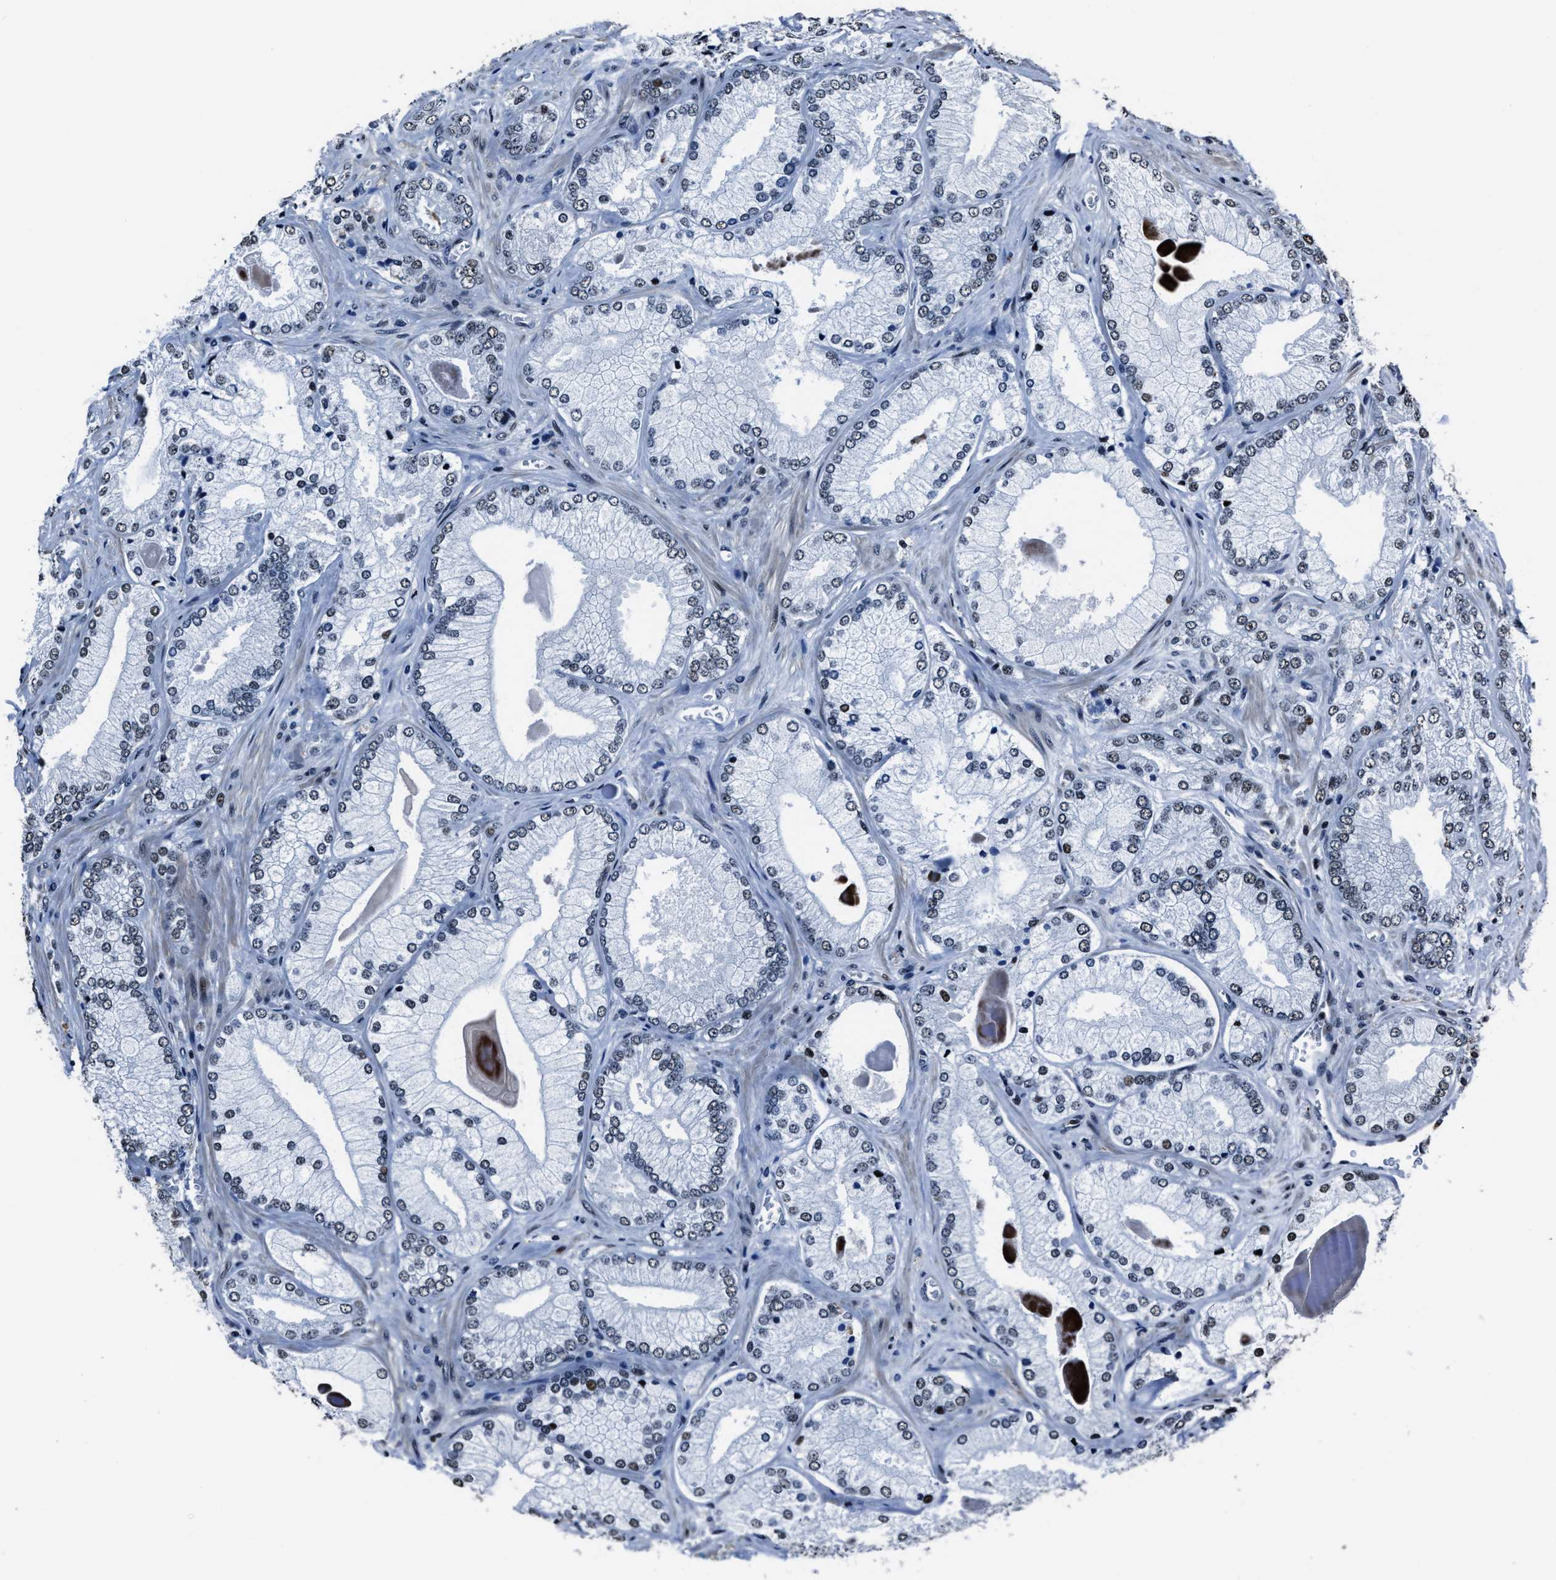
{"staining": {"intensity": "negative", "quantity": "none", "location": "none"}, "tissue": "prostate cancer", "cell_type": "Tumor cells", "image_type": "cancer", "snomed": [{"axis": "morphology", "description": "Adenocarcinoma, Low grade"}, {"axis": "topography", "description": "Prostate"}], "caption": "The micrograph reveals no significant staining in tumor cells of prostate low-grade adenocarcinoma.", "gene": "PPIE", "patient": {"sex": "male", "age": 65}}